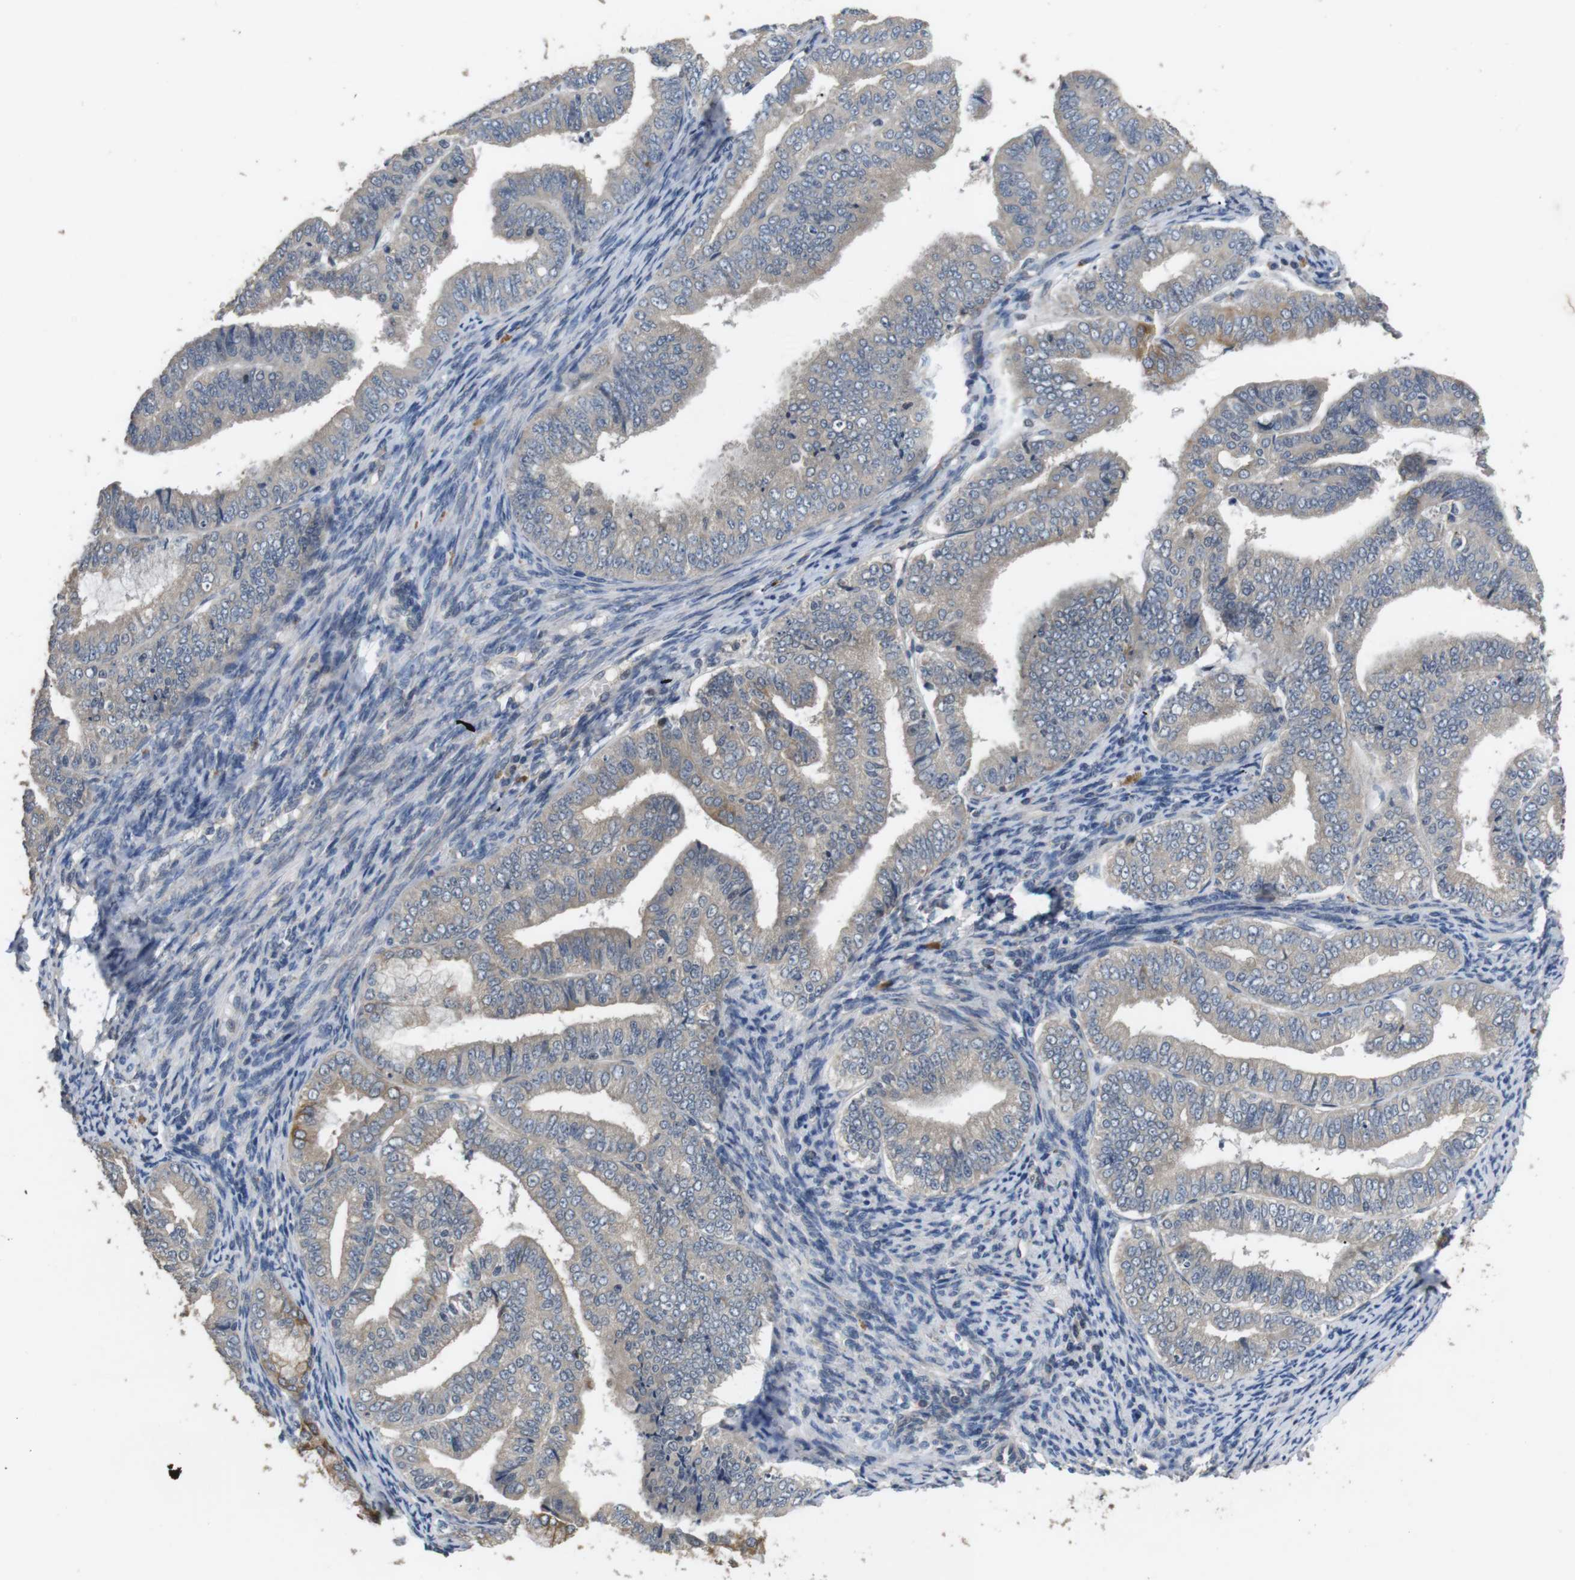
{"staining": {"intensity": "moderate", "quantity": "<25%", "location": "cytoplasmic/membranous"}, "tissue": "endometrial cancer", "cell_type": "Tumor cells", "image_type": "cancer", "snomed": [{"axis": "morphology", "description": "Adenocarcinoma, NOS"}, {"axis": "topography", "description": "Endometrium"}], "caption": "Human endometrial adenocarcinoma stained with a brown dye demonstrates moderate cytoplasmic/membranous positive positivity in about <25% of tumor cells.", "gene": "ADGRL3", "patient": {"sex": "female", "age": 63}}